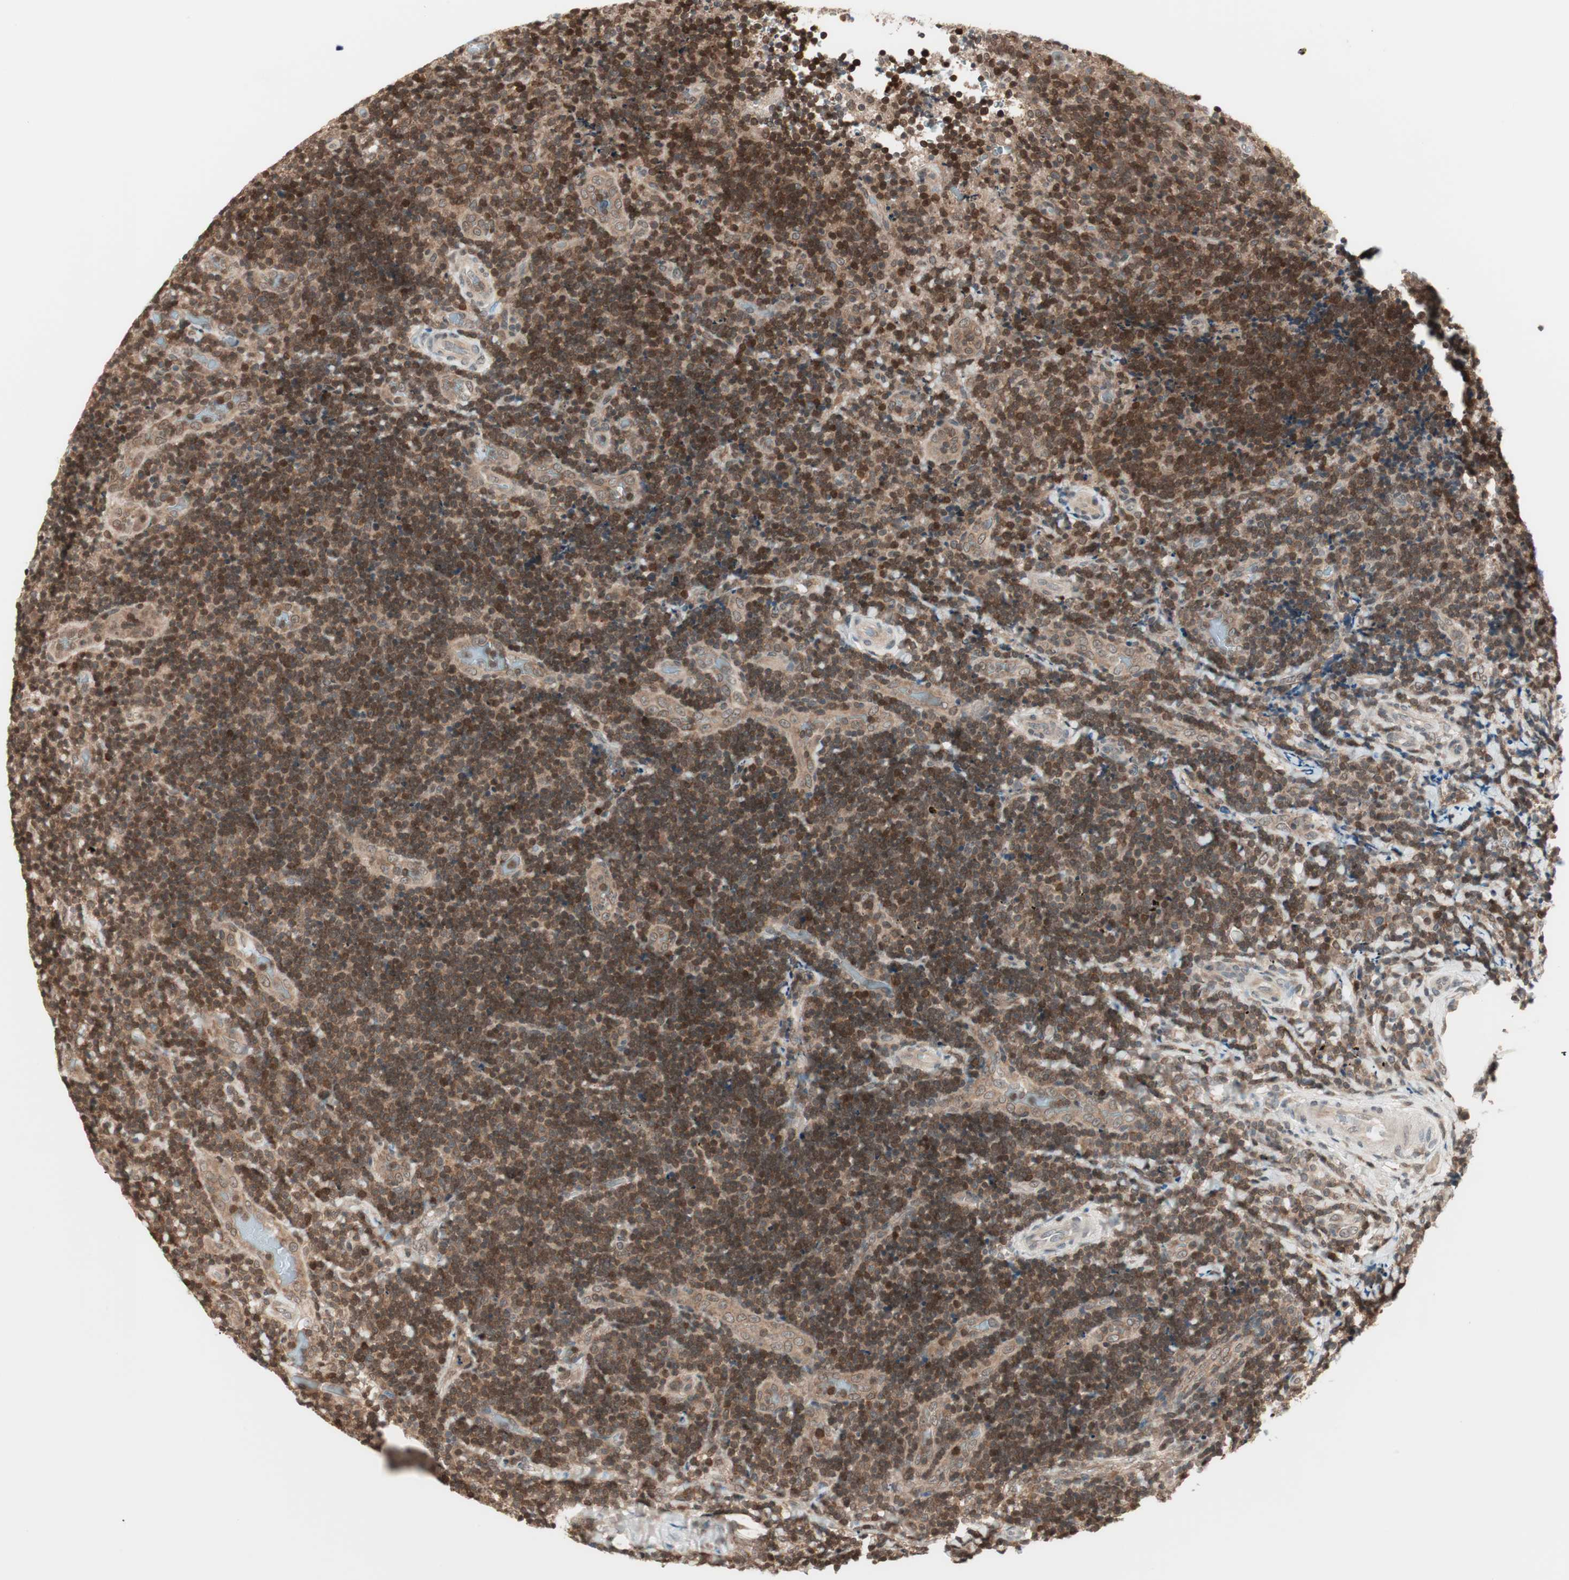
{"staining": {"intensity": "moderate", "quantity": ">75%", "location": "nuclear"}, "tissue": "lymphoma", "cell_type": "Tumor cells", "image_type": "cancer", "snomed": [{"axis": "morphology", "description": "Malignant lymphoma, non-Hodgkin's type, High grade"}, {"axis": "topography", "description": "Tonsil"}], "caption": "The histopathology image displays immunohistochemical staining of high-grade malignant lymphoma, non-Hodgkin's type. There is moderate nuclear positivity is present in approximately >75% of tumor cells.", "gene": "UBE2I", "patient": {"sex": "female", "age": 36}}